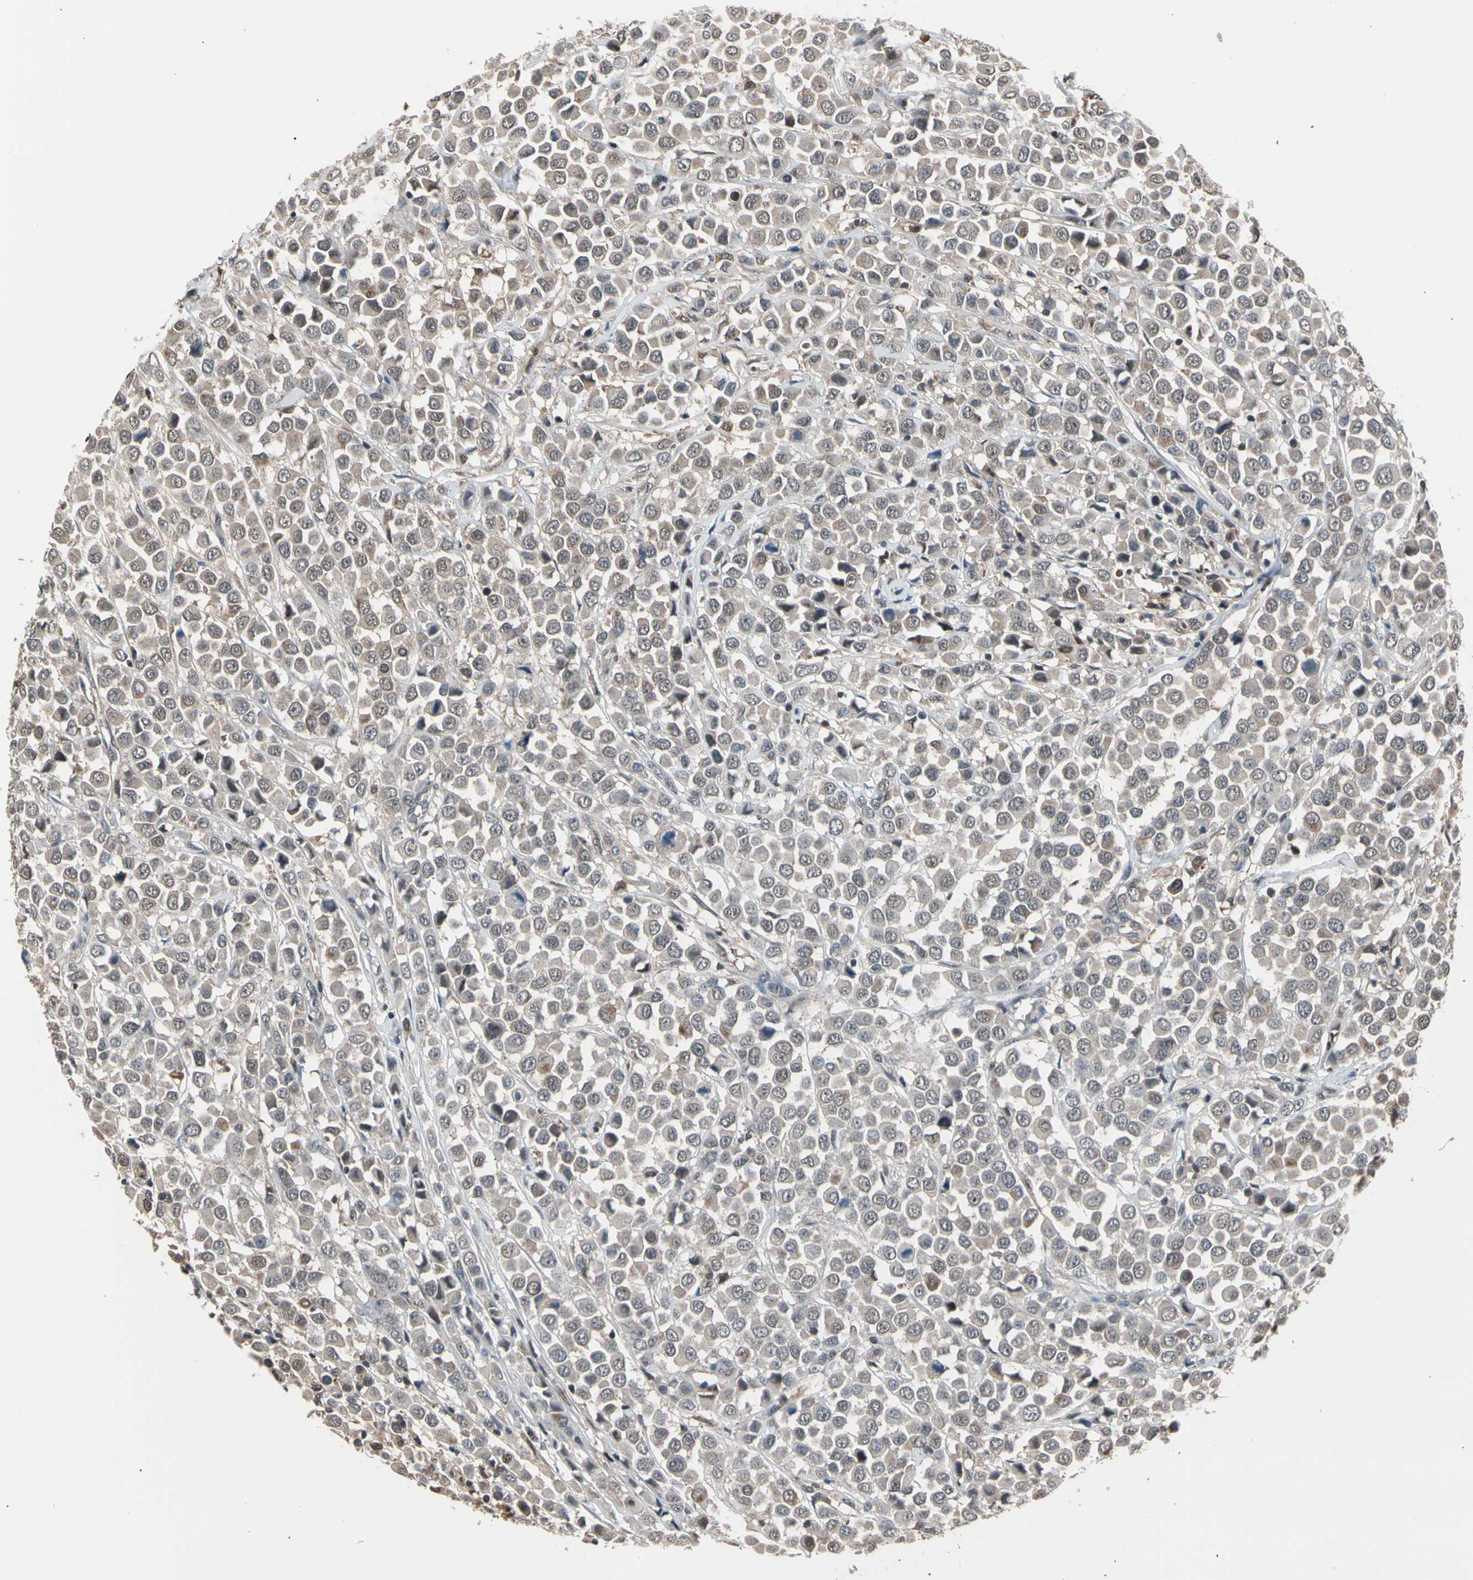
{"staining": {"intensity": "weak", "quantity": ">75%", "location": "cytoplasmic/membranous,nuclear"}, "tissue": "breast cancer", "cell_type": "Tumor cells", "image_type": "cancer", "snomed": [{"axis": "morphology", "description": "Duct carcinoma"}, {"axis": "topography", "description": "Breast"}], "caption": "The micrograph demonstrates immunohistochemical staining of breast cancer. There is weak cytoplasmic/membranous and nuclear expression is seen in about >75% of tumor cells.", "gene": "PSMA2", "patient": {"sex": "female", "age": 61}}